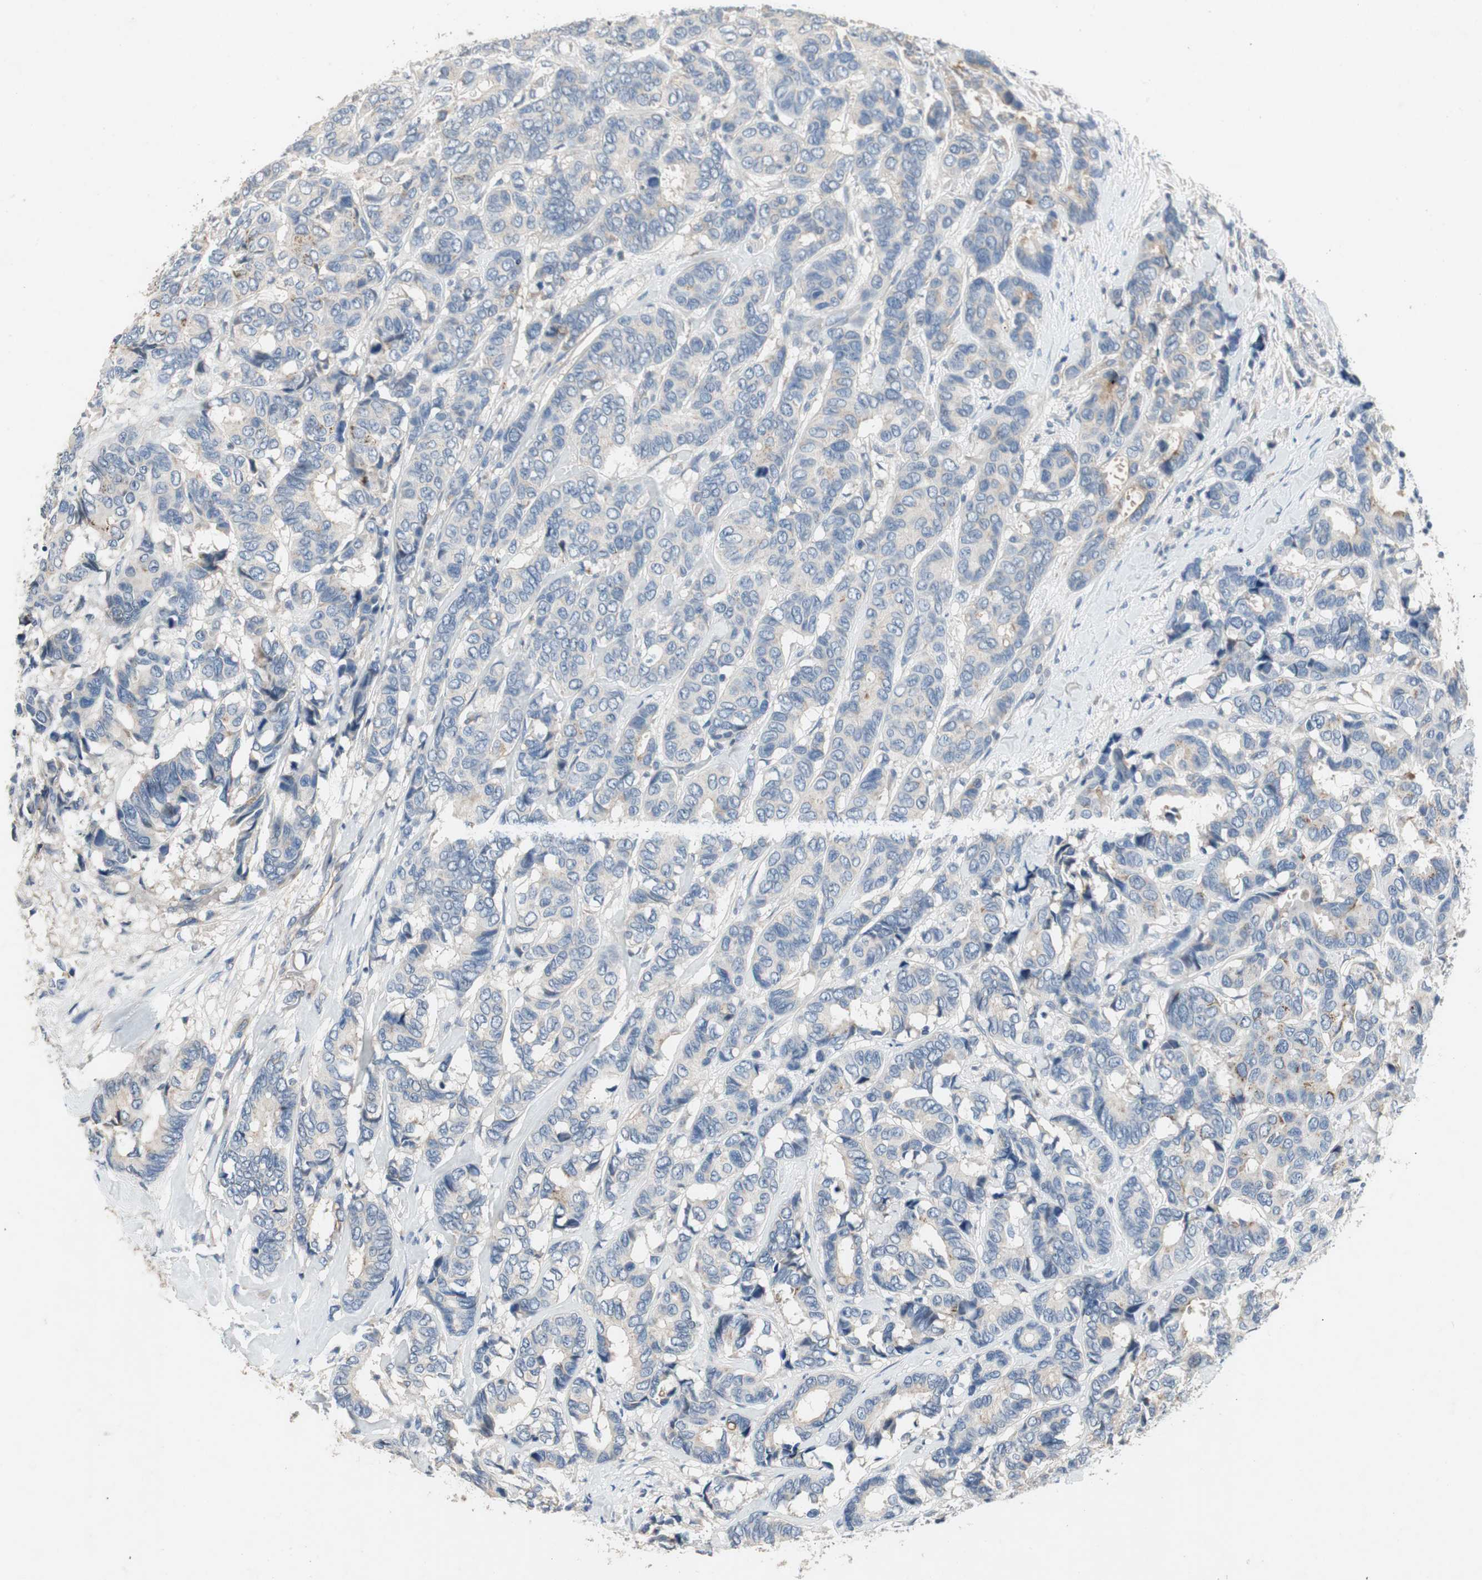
{"staining": {"intensity": "negative", "quantity": "none", "location": "none"}, "tissue": "breast cancer", "cell_type": "Tumor cells", "image_type": "cancer", "snomed": [{"axis": "morphology", "description": "Duct carcinoma"}, {"axis": "topography", "description": "Breast"}], "caption": "This histopathology image is of breast cancer (intraductal carcinoma) stained with immunohistochemistry (IHC) to label a protein in brown with the nuclei are counter-stained blue. There is no positivity in tumor cells.", "gene": "ALPL", "patient": {"sex": "female", "age": 87}}